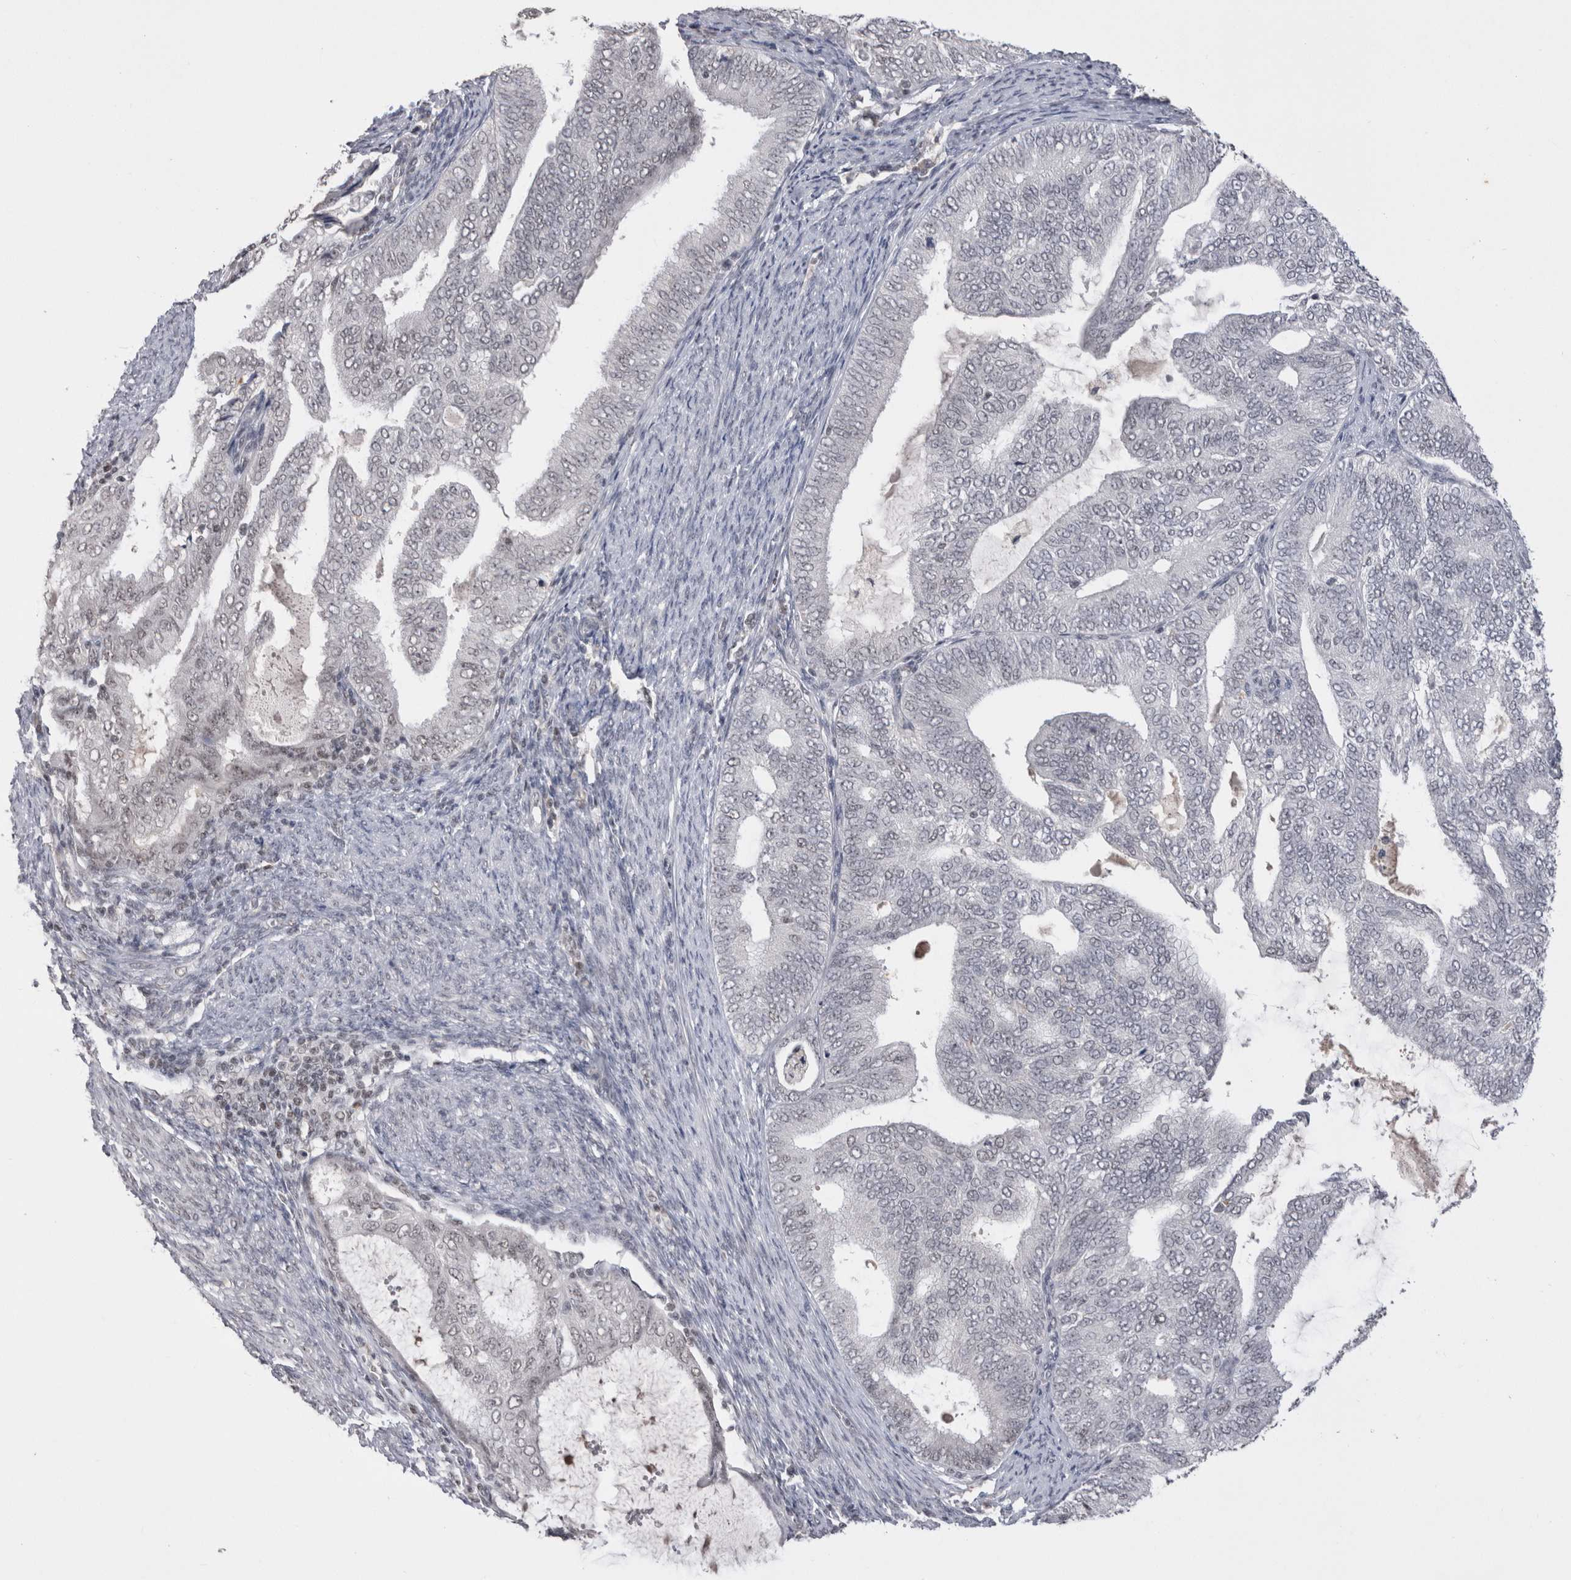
{"staining": {"intensity": "negative", "quantity": "none", "location": "none"}, "tissue": "endometrial cancer", "cell_type": "Tumor cells", "image_type": "cancer", "snomed": [{"axis": "morphology", "description": "Adenocarcinoma, NOS"}, {"axis": "topography", "description": "Endometrium"}], "caption": "Micrograph shows no significant protein positivity in tumor cells of endometrial cancer.", "gene": "DAXX", "patient": {"sex": "female", "age": 58}}